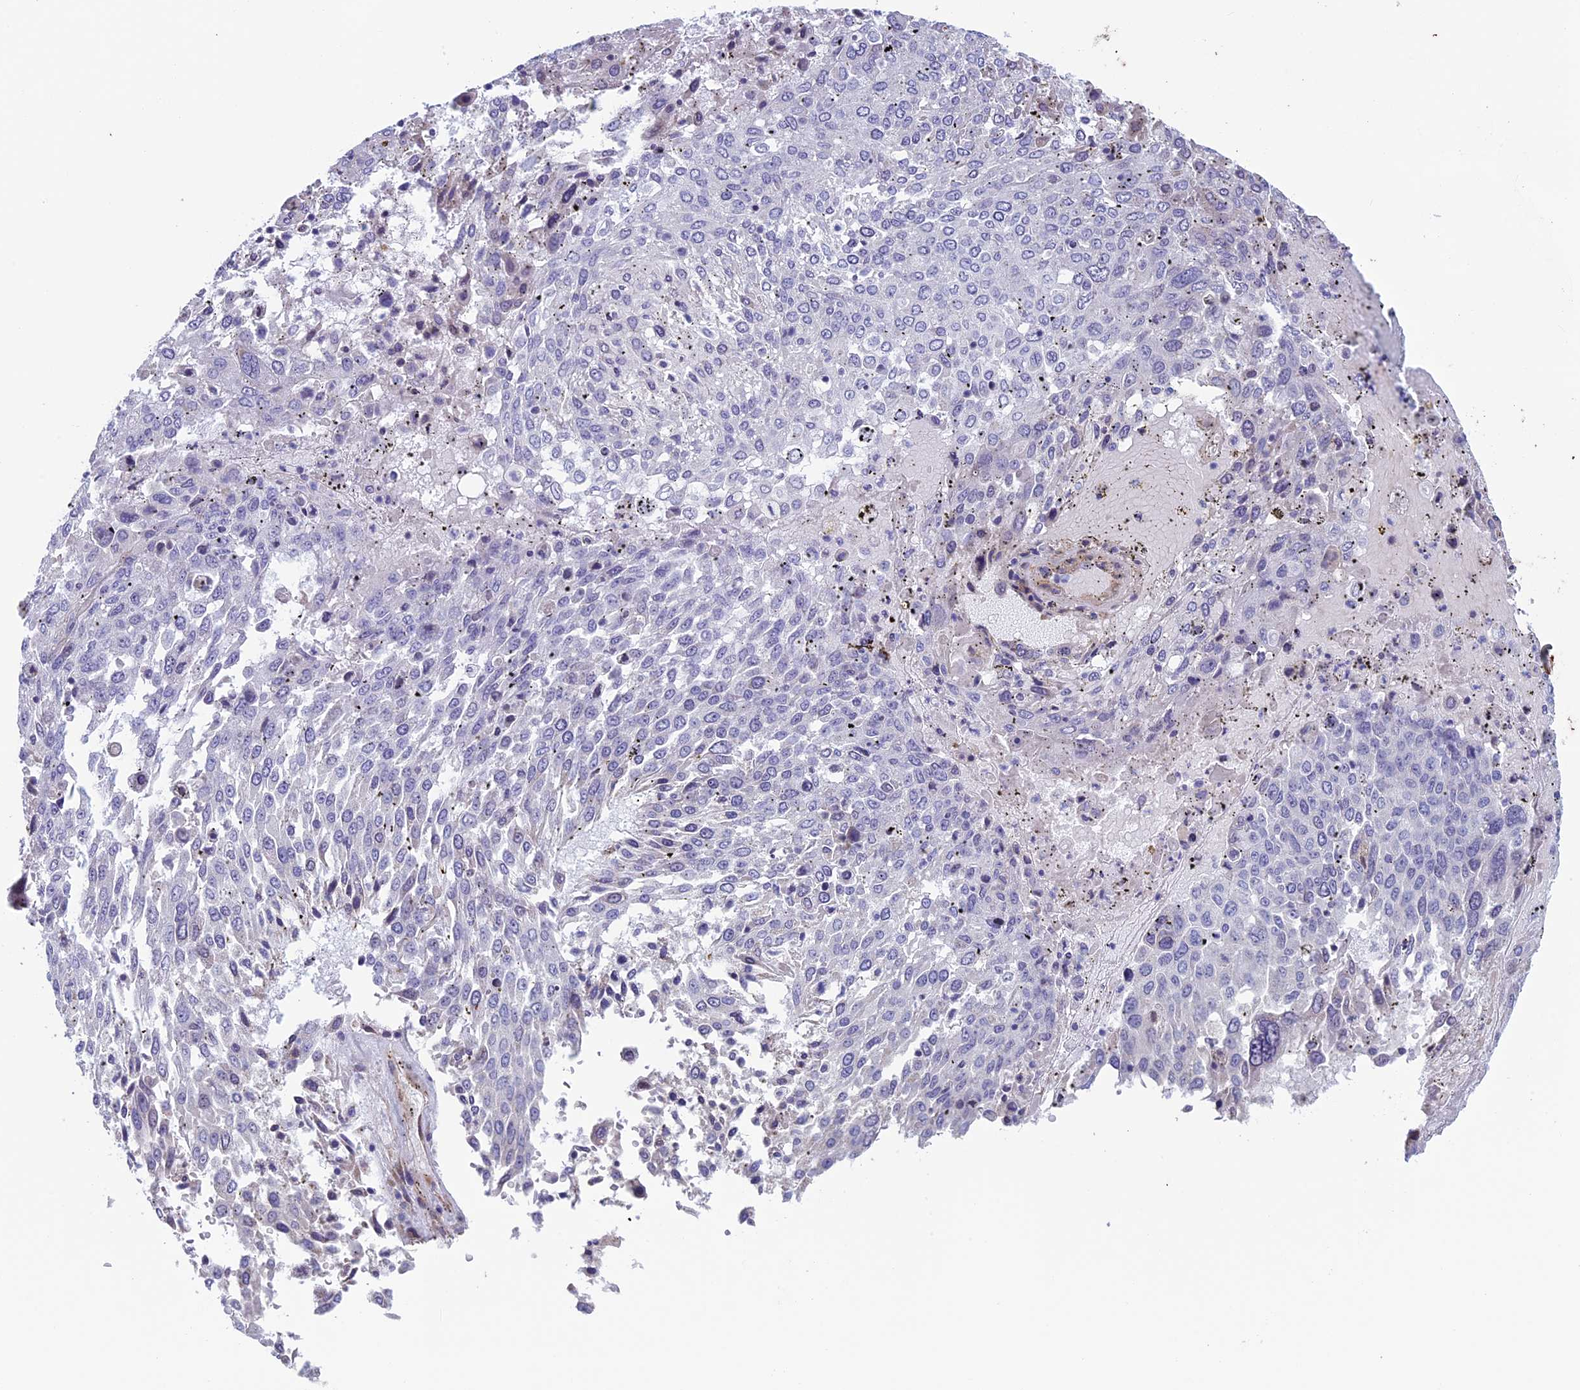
{"staining": {"intensity": "negative", "quantity": "none", "location": "none"}, "tissue": "lung cancer", "cell_type": "Tumor cells", "image_type": "cancer", "snomed": [{"axis": "morphology", "description": "Squamous cell carcinoma, NOS"}, {"axis": "topography", "description": "Lung"}], "caption": "Tumor cells are negative for protein expression in human lung squamous cell carcinoma.", "gene": "BCL2L10", "patient": {"sex": "male", "age": 65}}